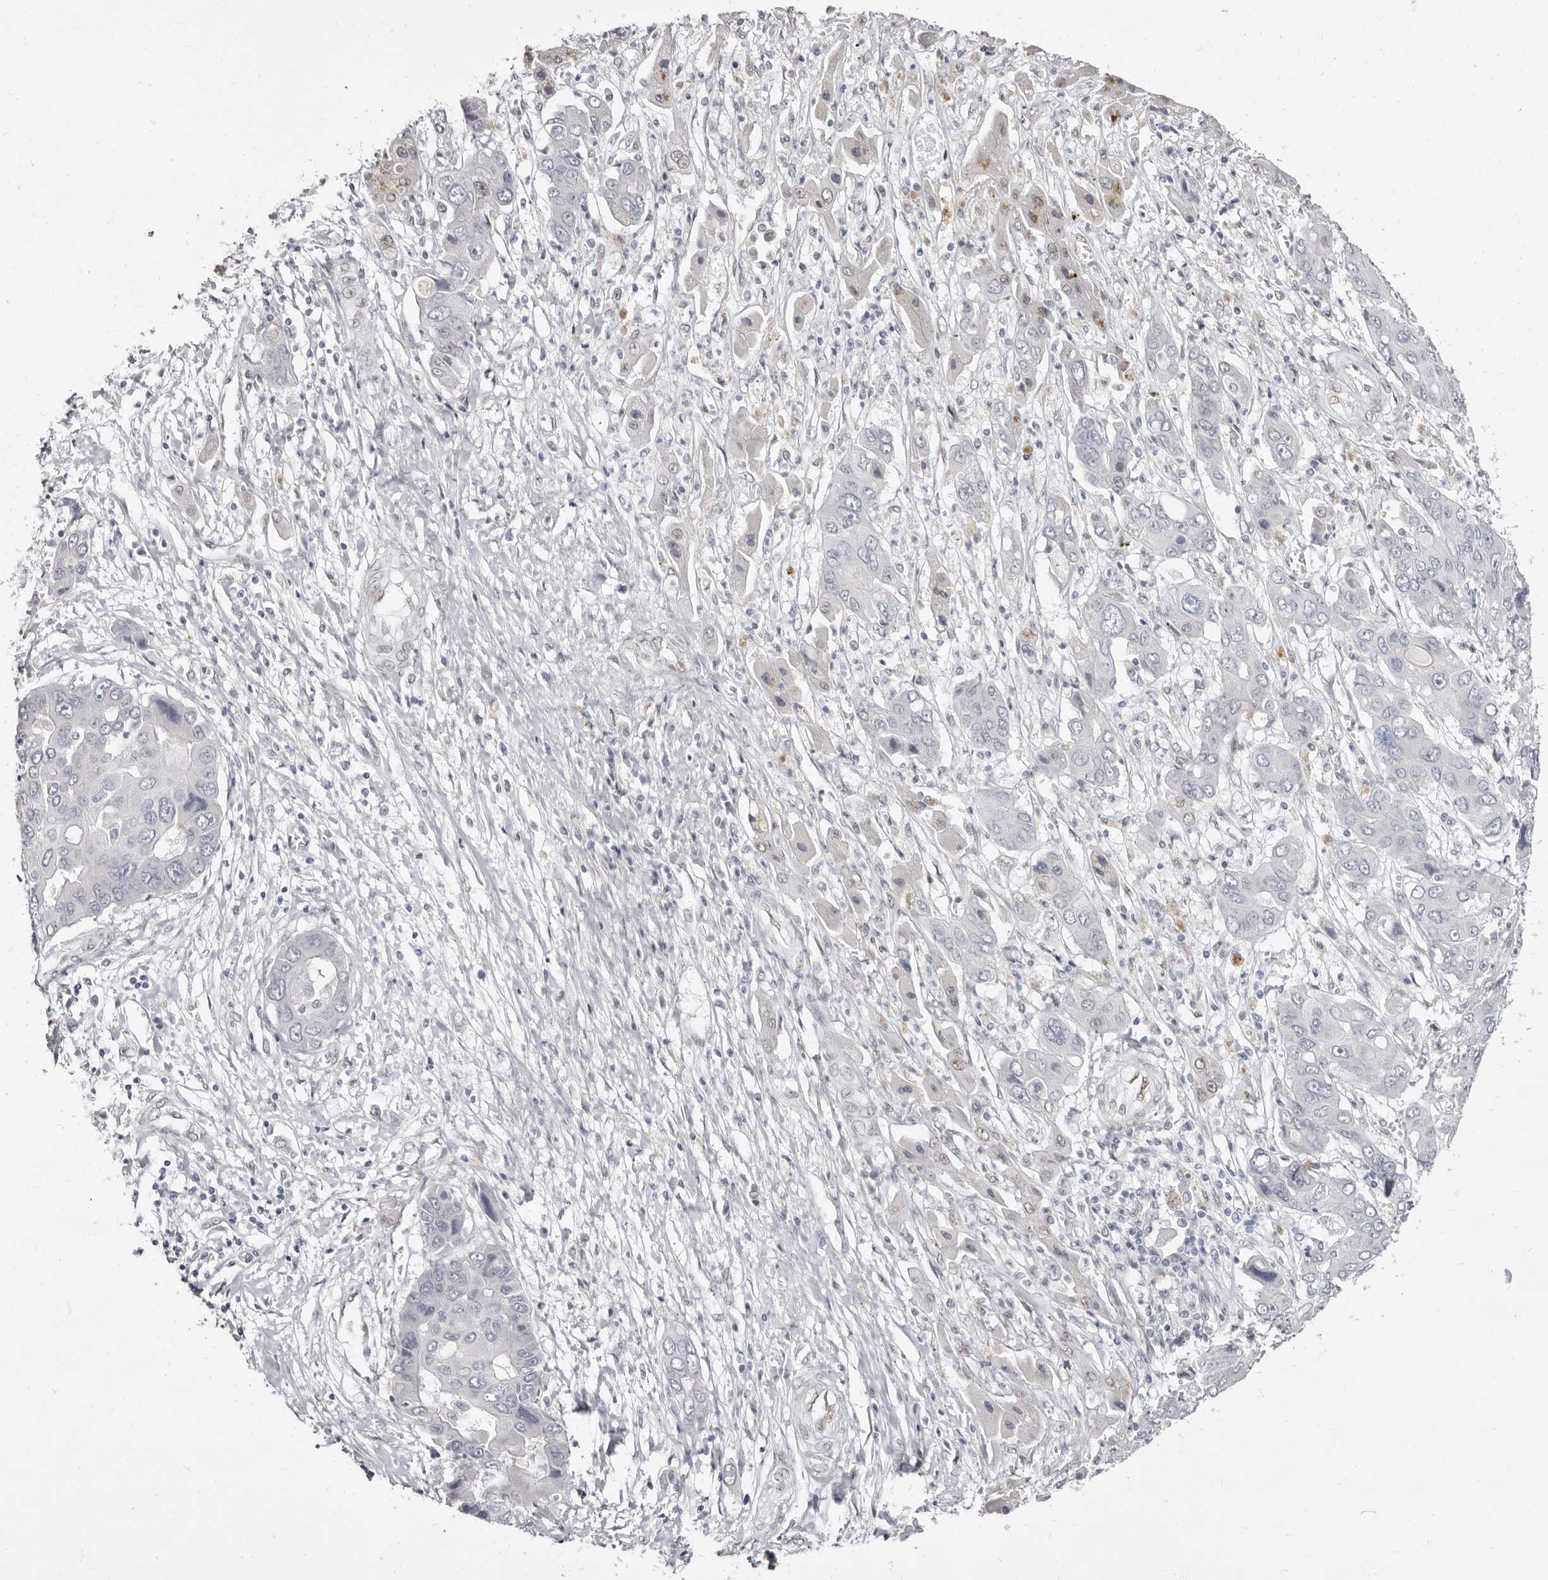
{"staining": {"intensity": "negative", "quantity": "none", "location": "none"}, "tissue": "liver cancer", "cell_type": "Tumor cells", "image_type": "cancer", "snomed": [{"axis": "morphology", "description": "Cholangiocarcinoma"}, {"axis": "topography", "description": "Liver"}], "caption": "This is an immunohistochemistry image of liver cancer. There is no staining in tumor cells.", "gene": "ZNF326", "patient": {"sex": "male", "age": 67}}